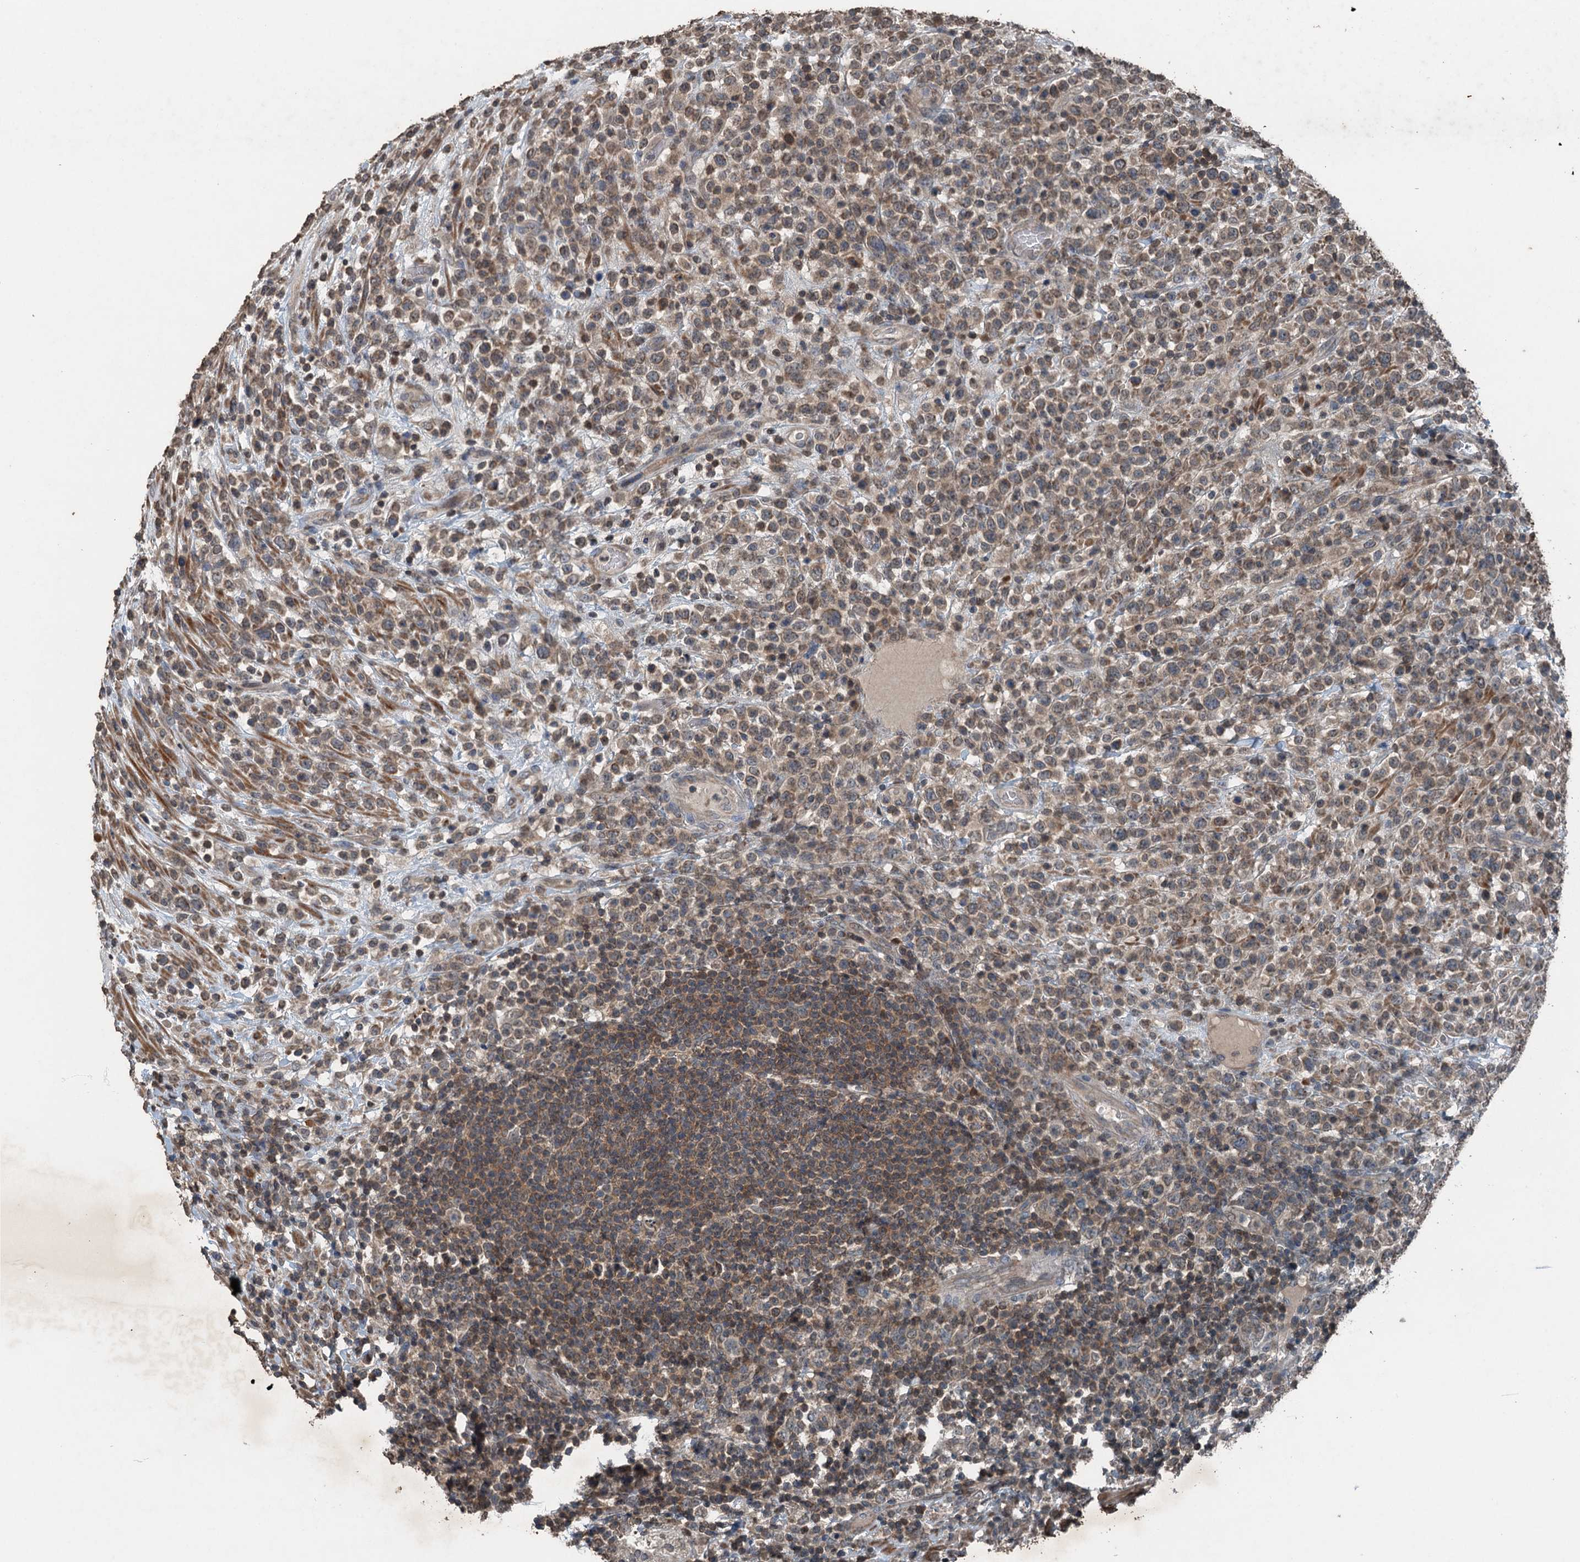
{"staining": {"intensity": "weak", "quantity": ">75%", "location": "cytoplasmic/membranous"}, "tissue": "lymphoma", "cell_type": "Tumor cells", "image_type": "cancer", "snomed": [{"axis": "morphology", "description": "Malignant lymphoma, non-Hodgkin's type, High grade"}, {"axis": "topography", "description": "Colon"}], "caption": "High-grade malignant lymphoma, non-Hodgkin's type tissue displays weak cytoplasmic/membranous staining in about >75% of tumor cells, visualized by immunohistochemistry.", "gene": "TCTN1", "patient": {"sex": "female", "age": 53}}